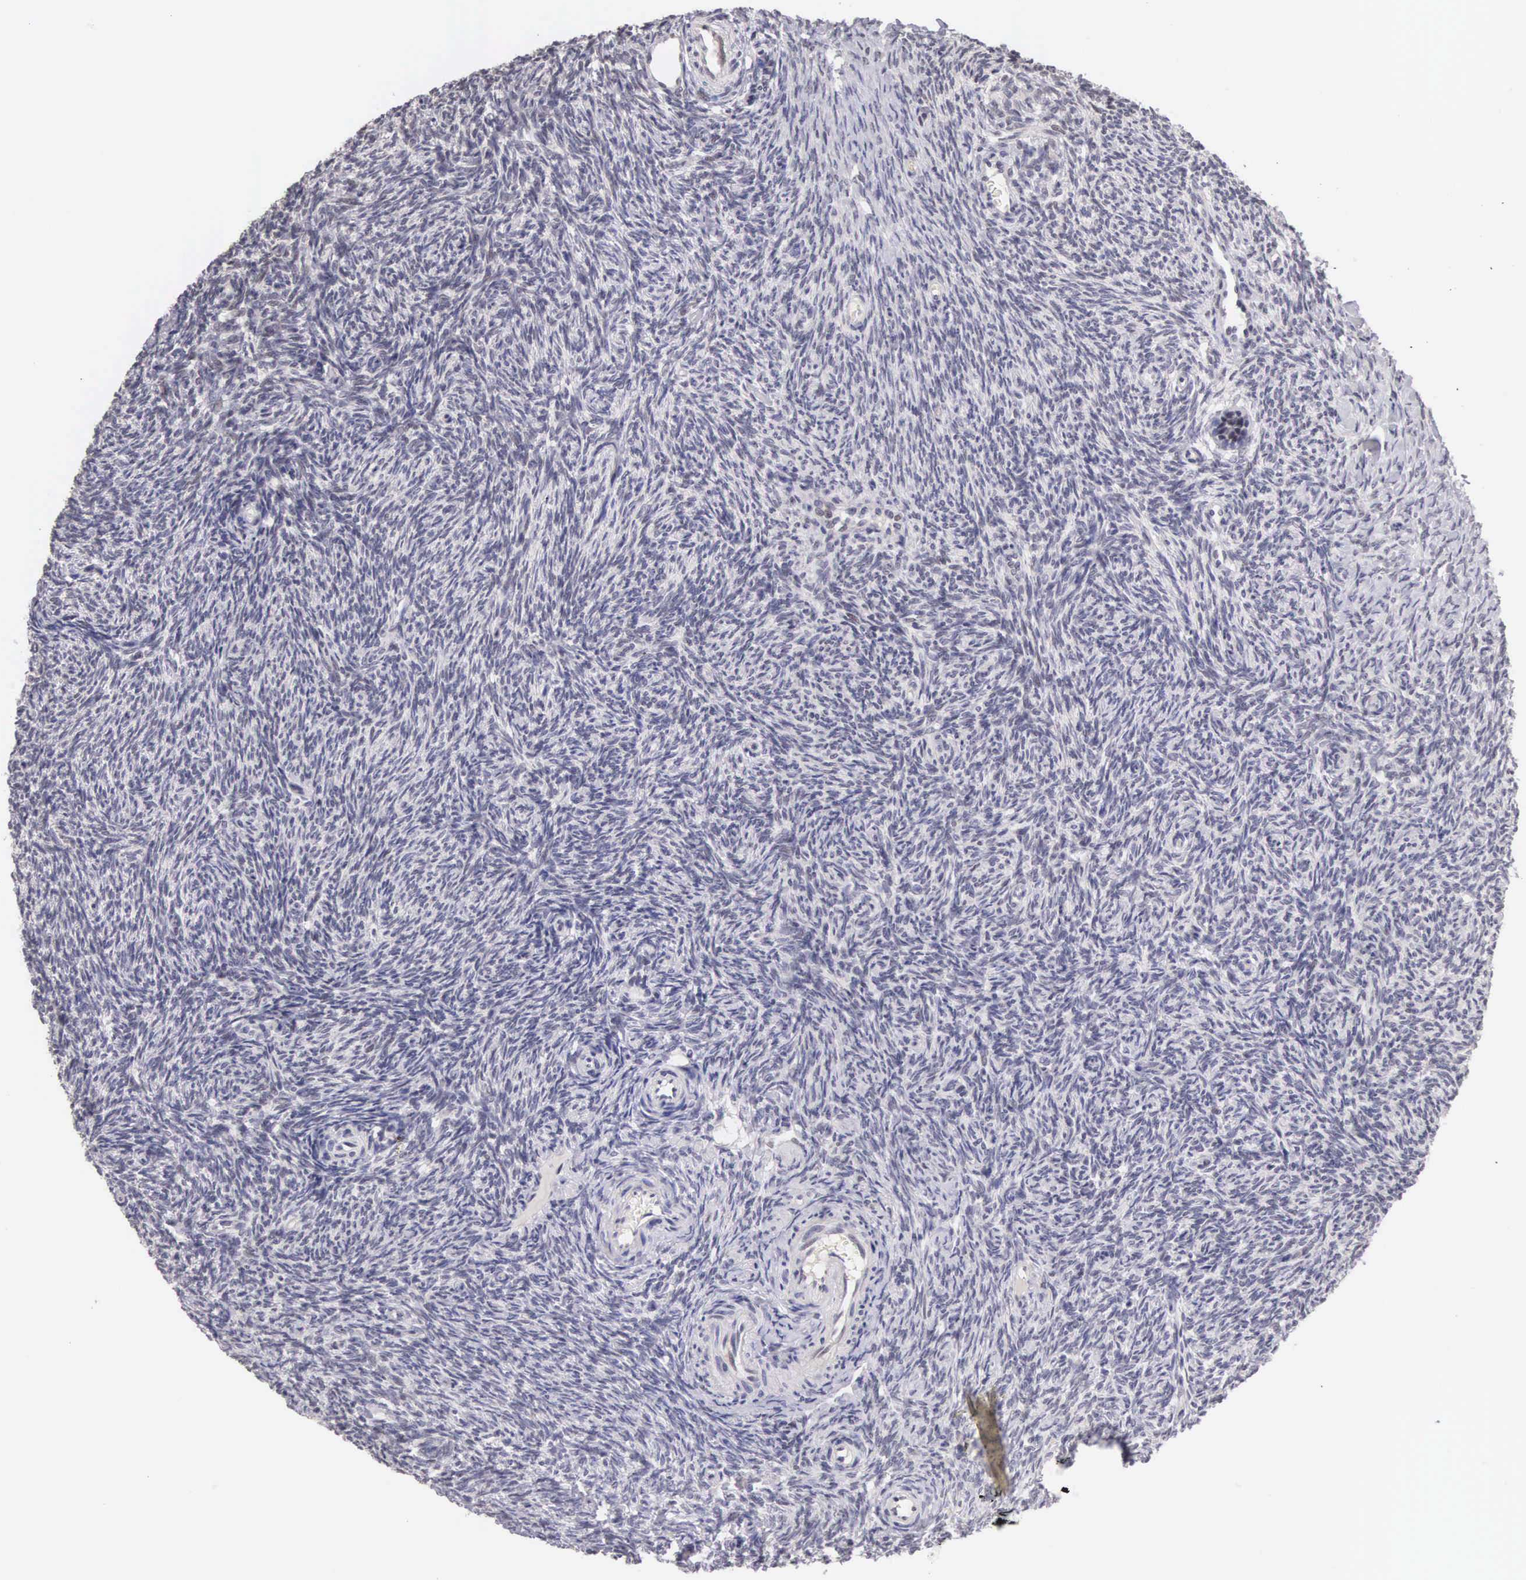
{"staining": {"intensity": "weak", "quantity": "25%-75%", "location": "nuclear"}, "tissue": "ovary", "cell_type": "Ovarian stroma cells", "image_type": "normal", "snomed": [{"axis": "morphology", "description": "Normal tissue, NOS"}, {"axis": "topography", "description": "Ovary"}], "caption": "Brown immunohistochemical staining in benign ovary displays weak nuclear positivity in about 25%-75% of ovarian stroma cells. (IHC, brightfield microscopy, high magnification).", "gene": "HMGXB4", "patient": {"sex": "female", "age": 32}}